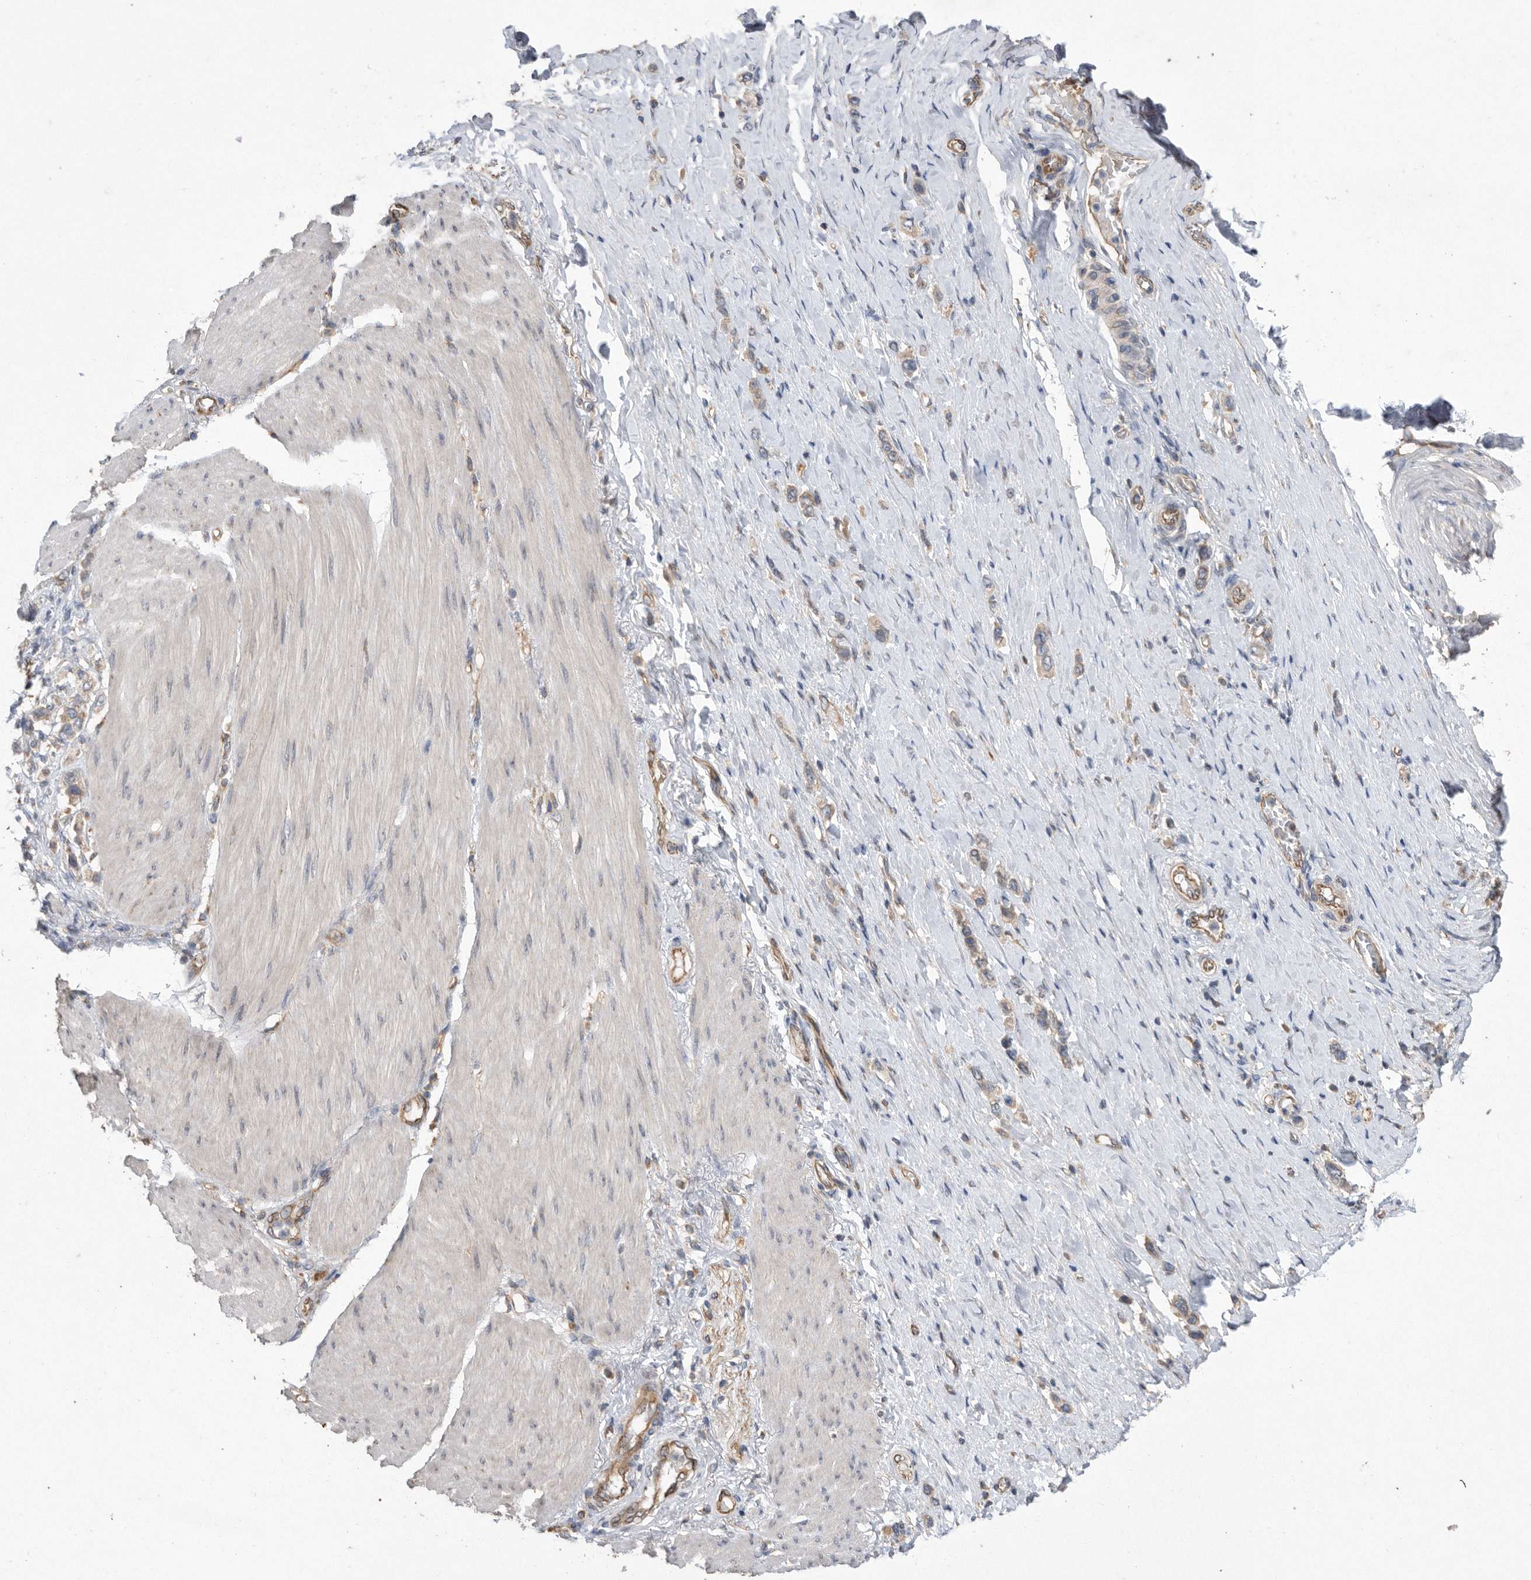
{"staining": {"intensity": "weak", "quantity": "25%-75%", "location": "cytoplasmic/membranous"}, "tissue": "stomach cancer", "cell_type": "Tumor cells", "image_type": "cancer", "snomed": [{"axis": "morphology", "description": "Adenocarcinoma, NOS"}, {"axis": "topography", "description": "Stomach"}], "caption": "Stomach cancer stained with a brown dye reveals weak cytoplasmic/membranous positive staining in about 25%-75% of tumor cells.", "gene": "PON2", "patient": {"sex": "female", "age": 65}}